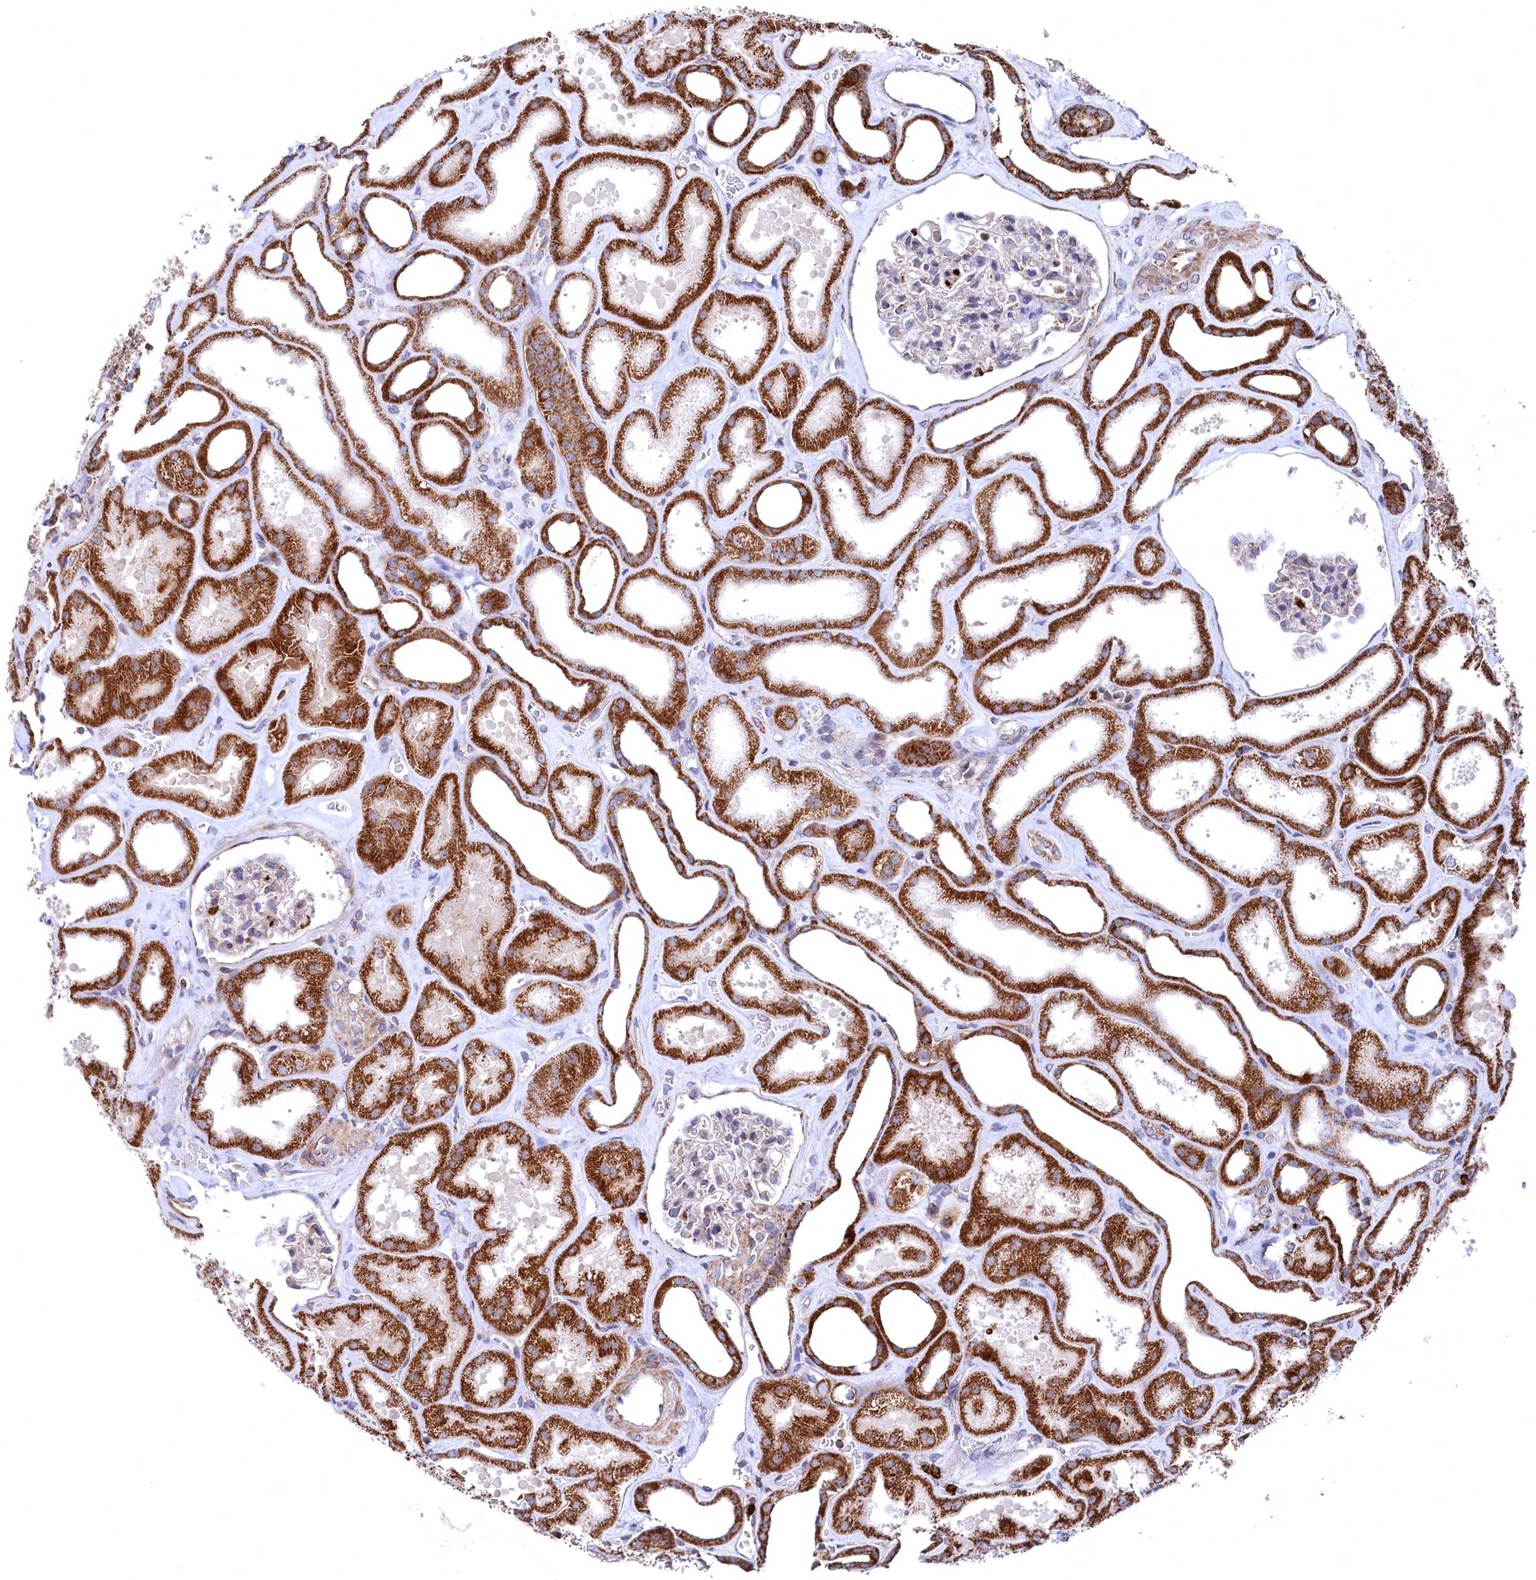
{"staining": {"intensity": "moderate", "quantity": "<25%", "location": "cytoplasmic/membranous"}, "tissue": "kidney", "cell_type": "Cells in glomeruli", "image_type": "normal", "snomed": [{"axis": "morphology", "description": "Normal tissue, NOS"}, {"axis": "morphology", "description": "Adenocarcinoma, NOS"}, {"axis": "topography", "description": "Kidney"}], "caption": "This image demonstrates immunohistochemistry staining of benign kidney, with low moderate cytoplasmic/membranous expression in approximately <25% of cells in glomeruli.", "gene": "CHCHD1", "patient": {"sex": "female", "age": 68}}